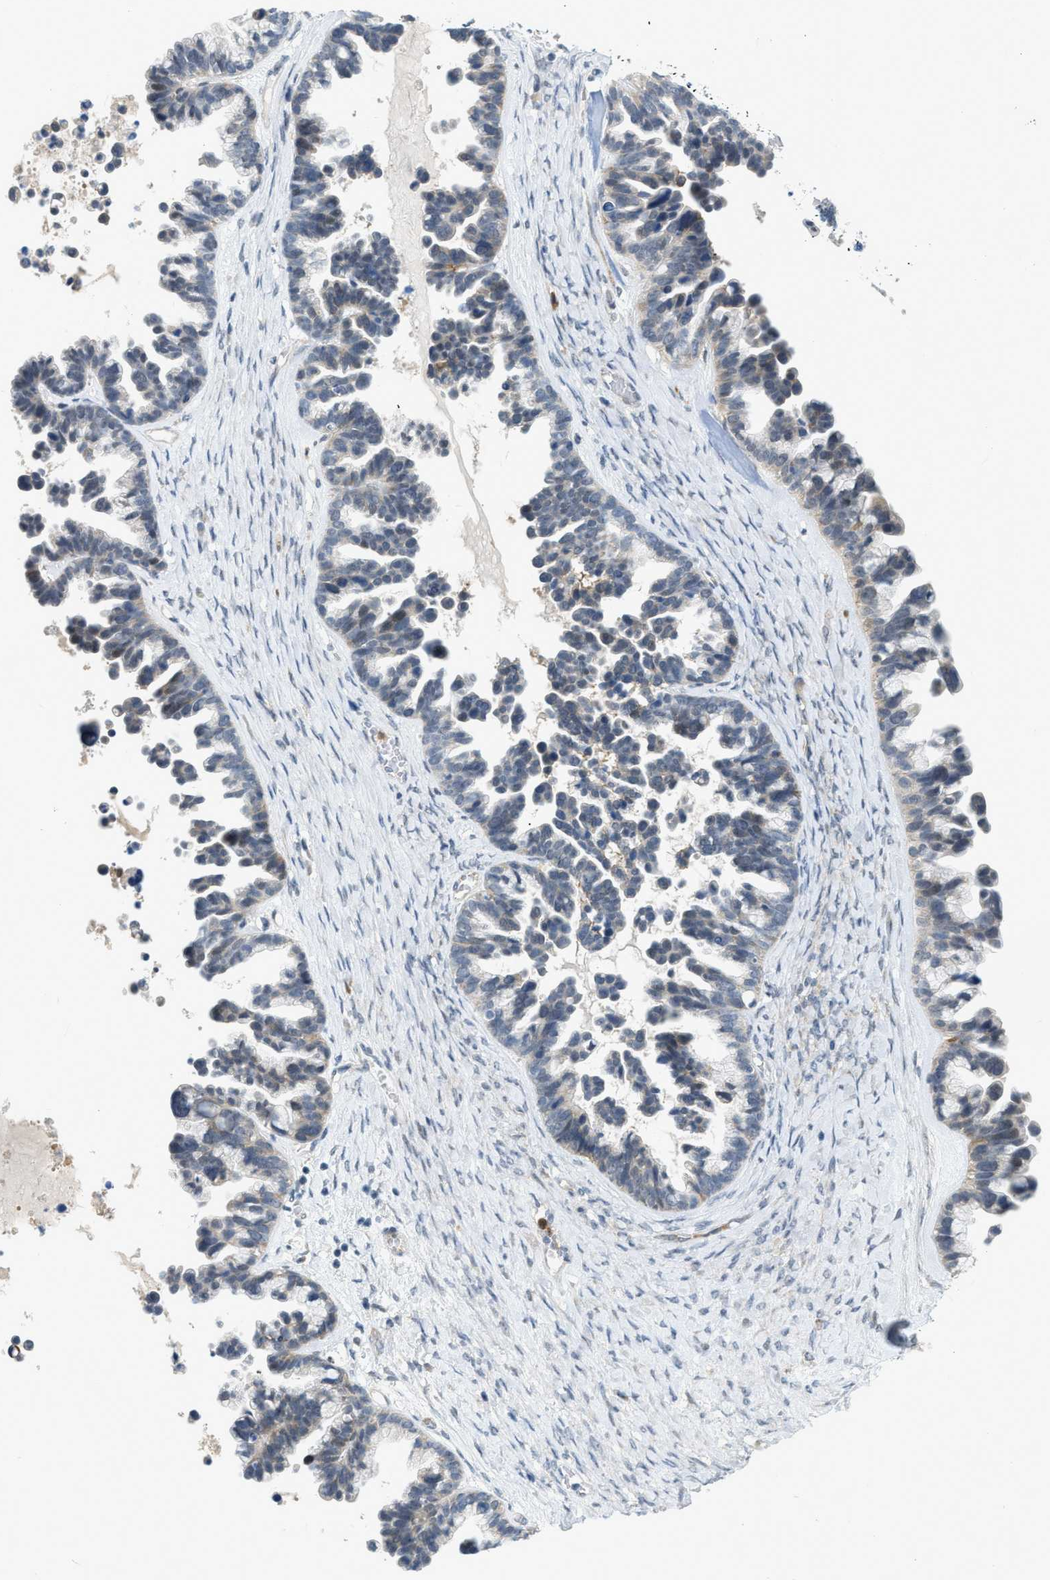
{"staining": {"intensity": "negative", "quantity": "none", "location": "none"}, "tissue": "ovarian cancer", "cell_type": "Tumor cells", "image_type": "cancer", "snomed": [{"axis": "morphology", "description": "Cystadenocarcinoma, serous, NOS"}, {"axis": "topography", "description": "Ovary"}], "caption": "There is no significant staining in tumor cells of ovarian cancer. The staining was performed using DAB (3,3'-diaminobenzidine) to visualize the protein expression in brown, while the nuclei were stained in blue with hematoxylin (Magnification: 20x).", "gene": "ZNF408", "patient": {"sex": "female", "age": 56}}